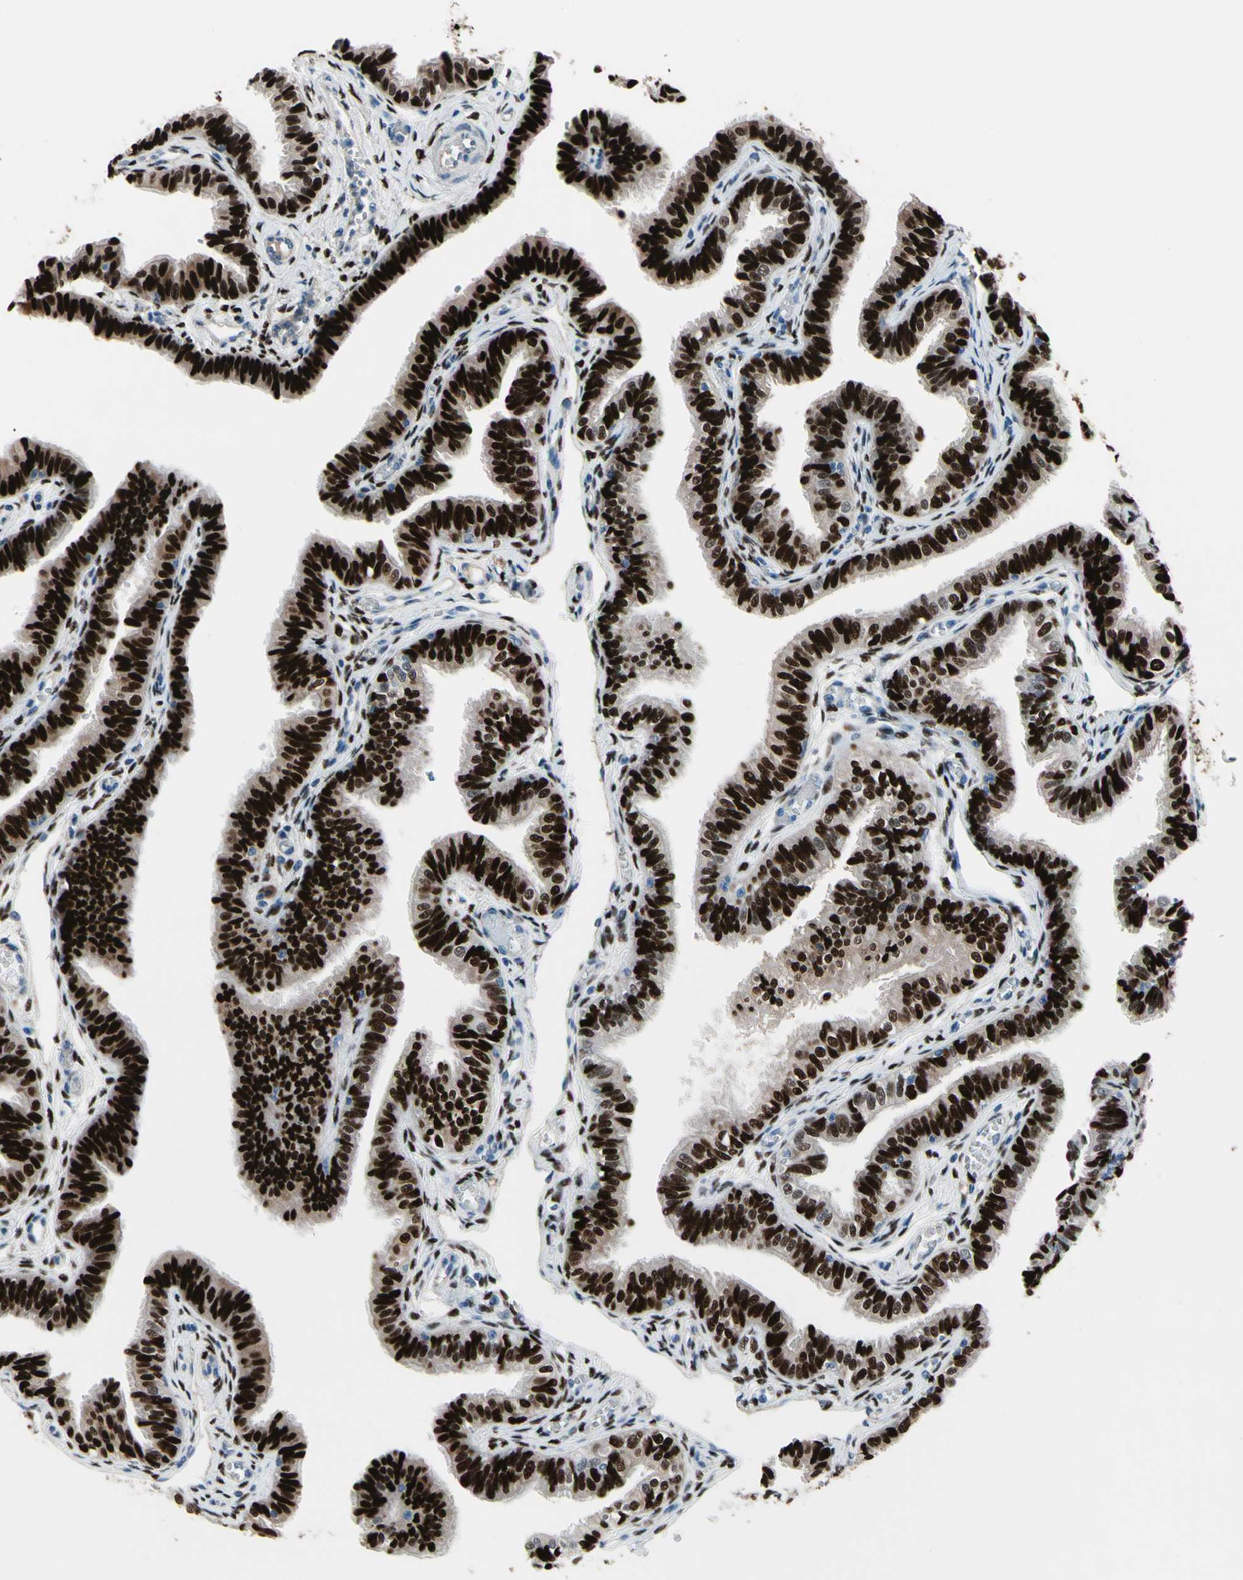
{"staining": {"intensity": "strong", "quantity": ">75%", "location": "nuclear"}, "tissue": "fallopian tube", "cell_type": "Glandular cells", "image_type": "normal", "snomed": [{"axis": "morphology", "description": "Normal tissue, NOS"}, {"axis": "morphology", "description": "Dermoid, NOS"}, {"axis": "topography", "description": "Fallopian tube"}], "caption": "Immunohistochemical staining of normal human fallopian tube reveals strong nuclear protein positivity in approximately >75% of glandular cells. Nuclei are stained in blue.", "gene": "PGR", "patient": {"sex": "female", "age": 33}}